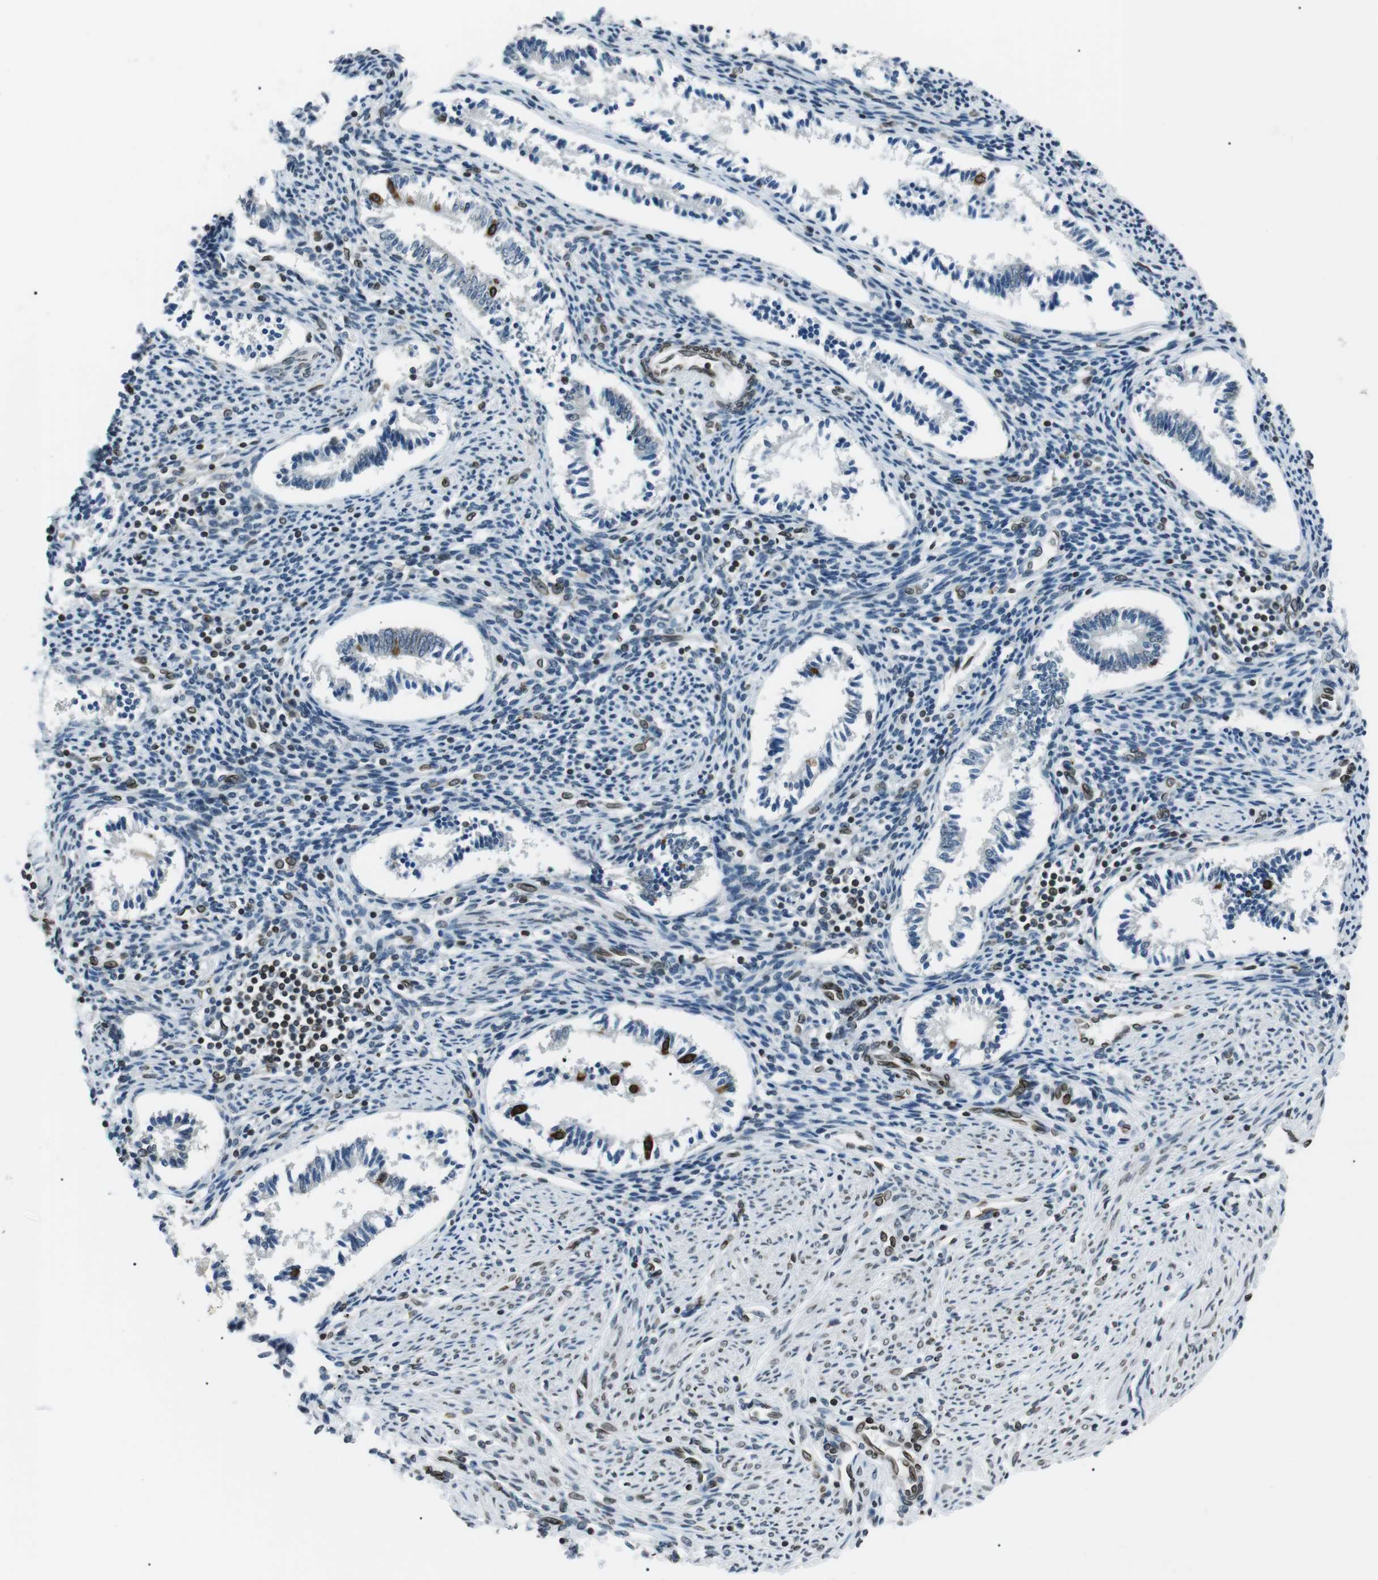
{"staining": {"intensity": "negative", "quantity": "none", "location": "none"}, "tissue": "endometrium", "cell_type": "Cells in endometrial stroma", "image_type": "normal", "snomed": [{"axis": "morphology", "description": "Normal tissue, NOS"}, {"axis": "topography", "description": "Endometrium"}], "caption": "An immunohistochemistry (IHC) photomicrograph of normal endometrium is shown. There is no staining in cells in endometrial stroma of endometrium.", "gene": "TMX4", "patient": {"sex": "female", "age": 42}}